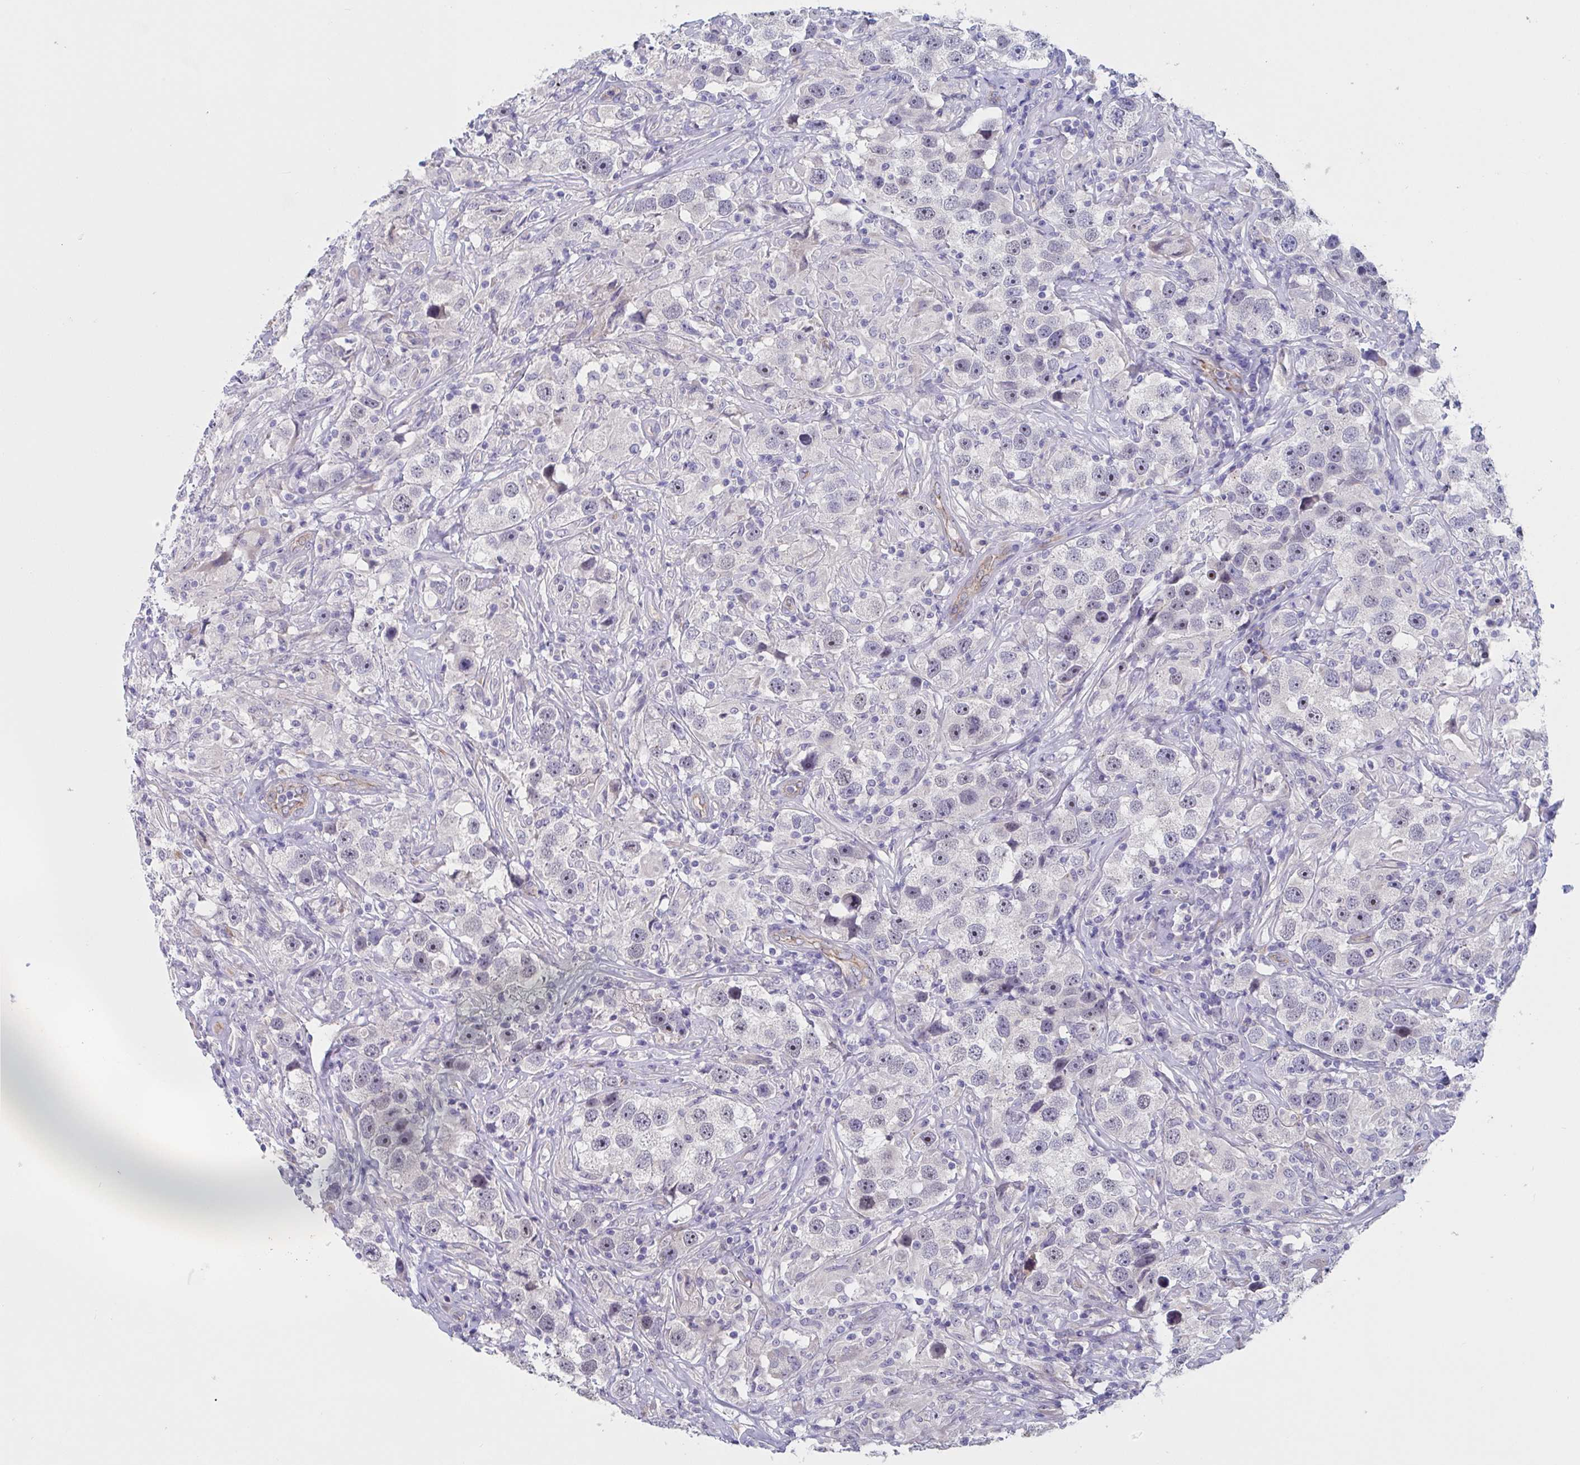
{"staining": {"intensity": "negative", "quantity": "none", "location": "none"}, "tissue": "testis cancer", "cell_type": "Tumor cells", "image_type": "cancer", "snomed": [{"axis": "morphology", "description": "Seminoma, NOS"}, {"axis": "topography", "description": "Testis"}], "caption": "IHC image of testis cancer stained for a protein (brown), which exhibits no expression in tumor cells.", "gene": "ST14", "patient": {"sex": "male", "age": 49}}